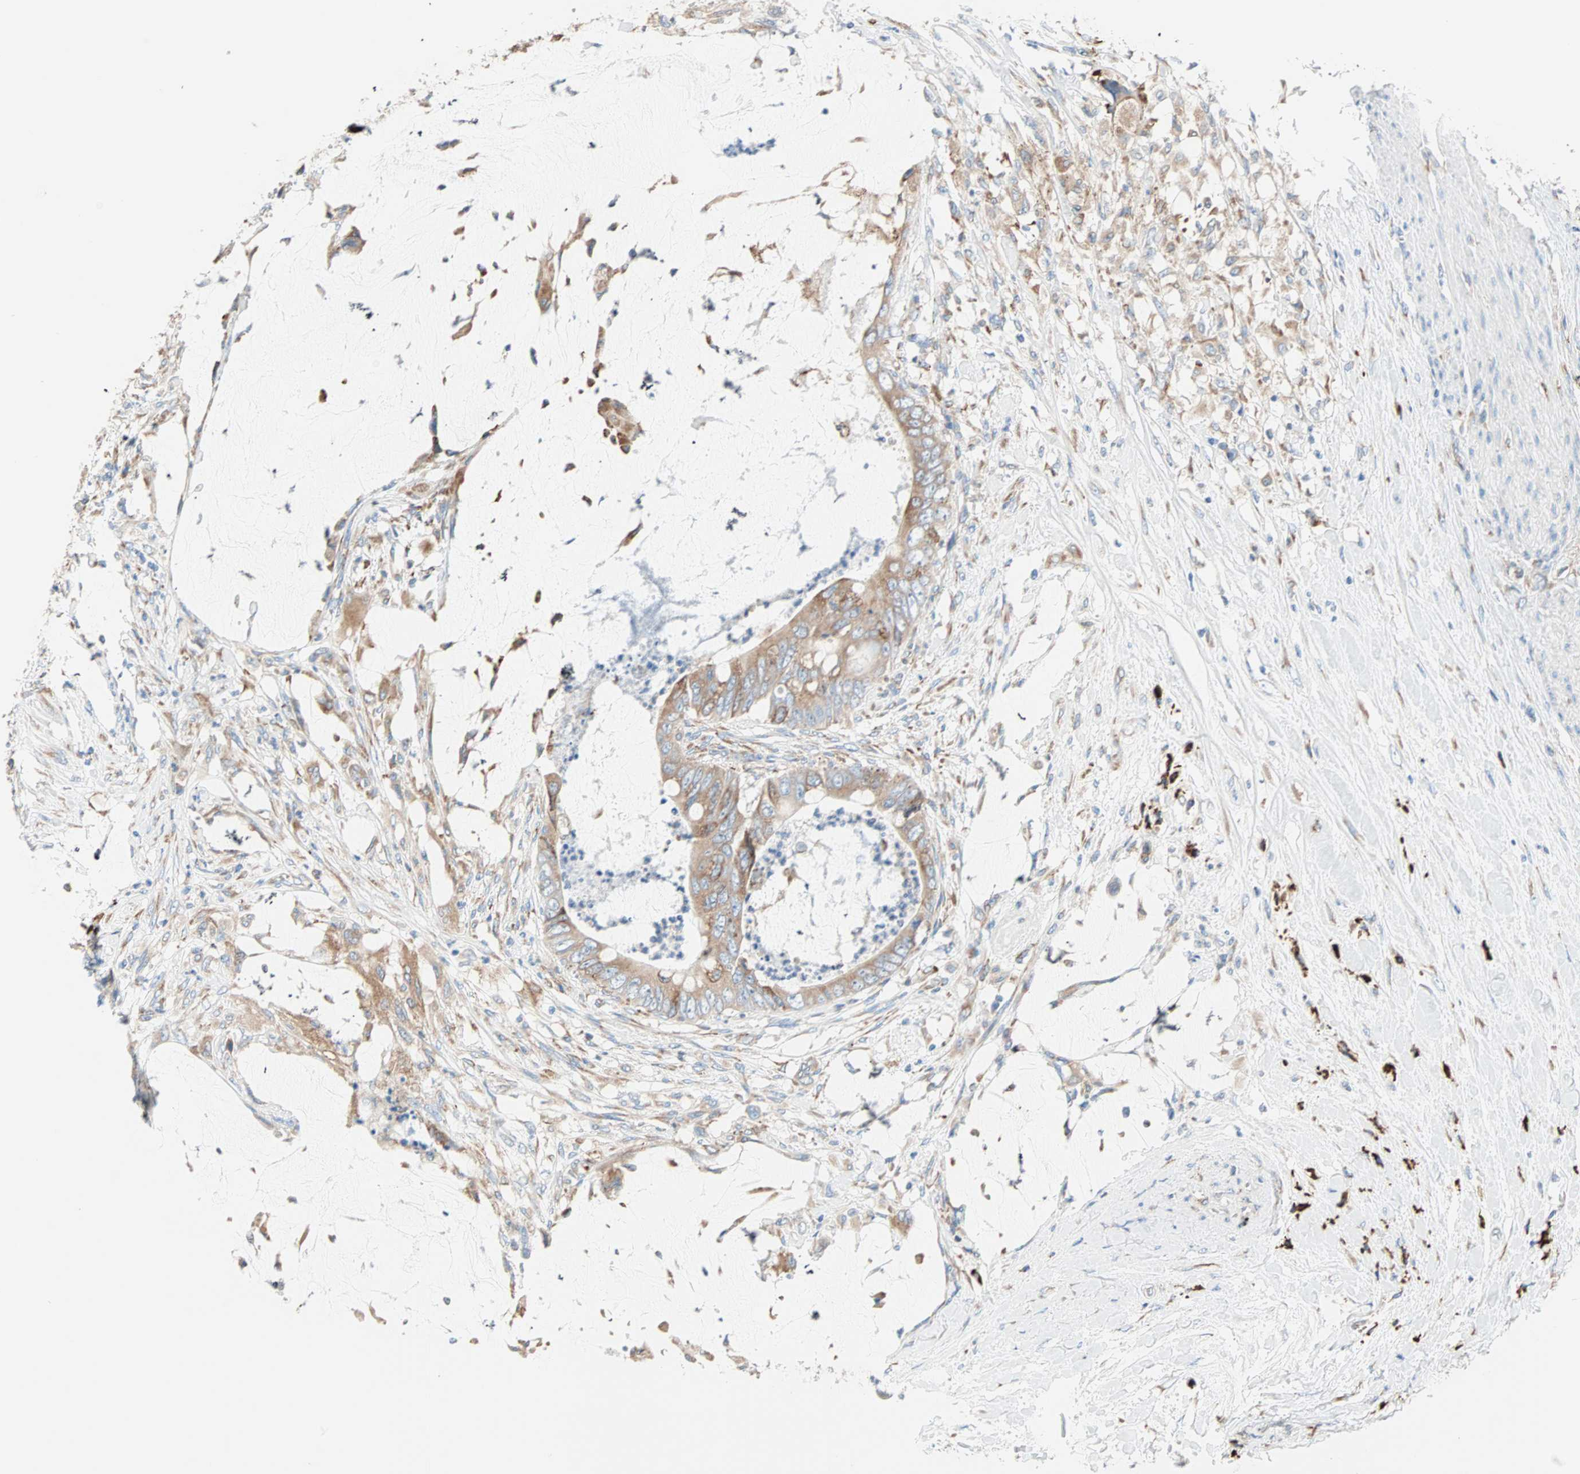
{"staining": {"intensity": "moderate", "quantity": ">75%", "location": "cytoplasmic/membranous"}, "tissue": "colorectal cancer", "cell_type": "Tumor cells", "image_type": "cancer", "snomed": [{"axis": "morphology", "description": "Adenocarcinoma, NOS"}, {"axis": "topography", "description": "Rectum"}], "caption": "This micrograph displays colorectal cancer (adenocarcinoma) stained with immunohistochemistry to label a protein in brown. The cytoplasmic/membranous of tumor cells show moderate positivity for the protein. Nuclei are counter-stained blue.", "gene": "PLCXD1", "patient": {"sex": "female", "age": 77}}